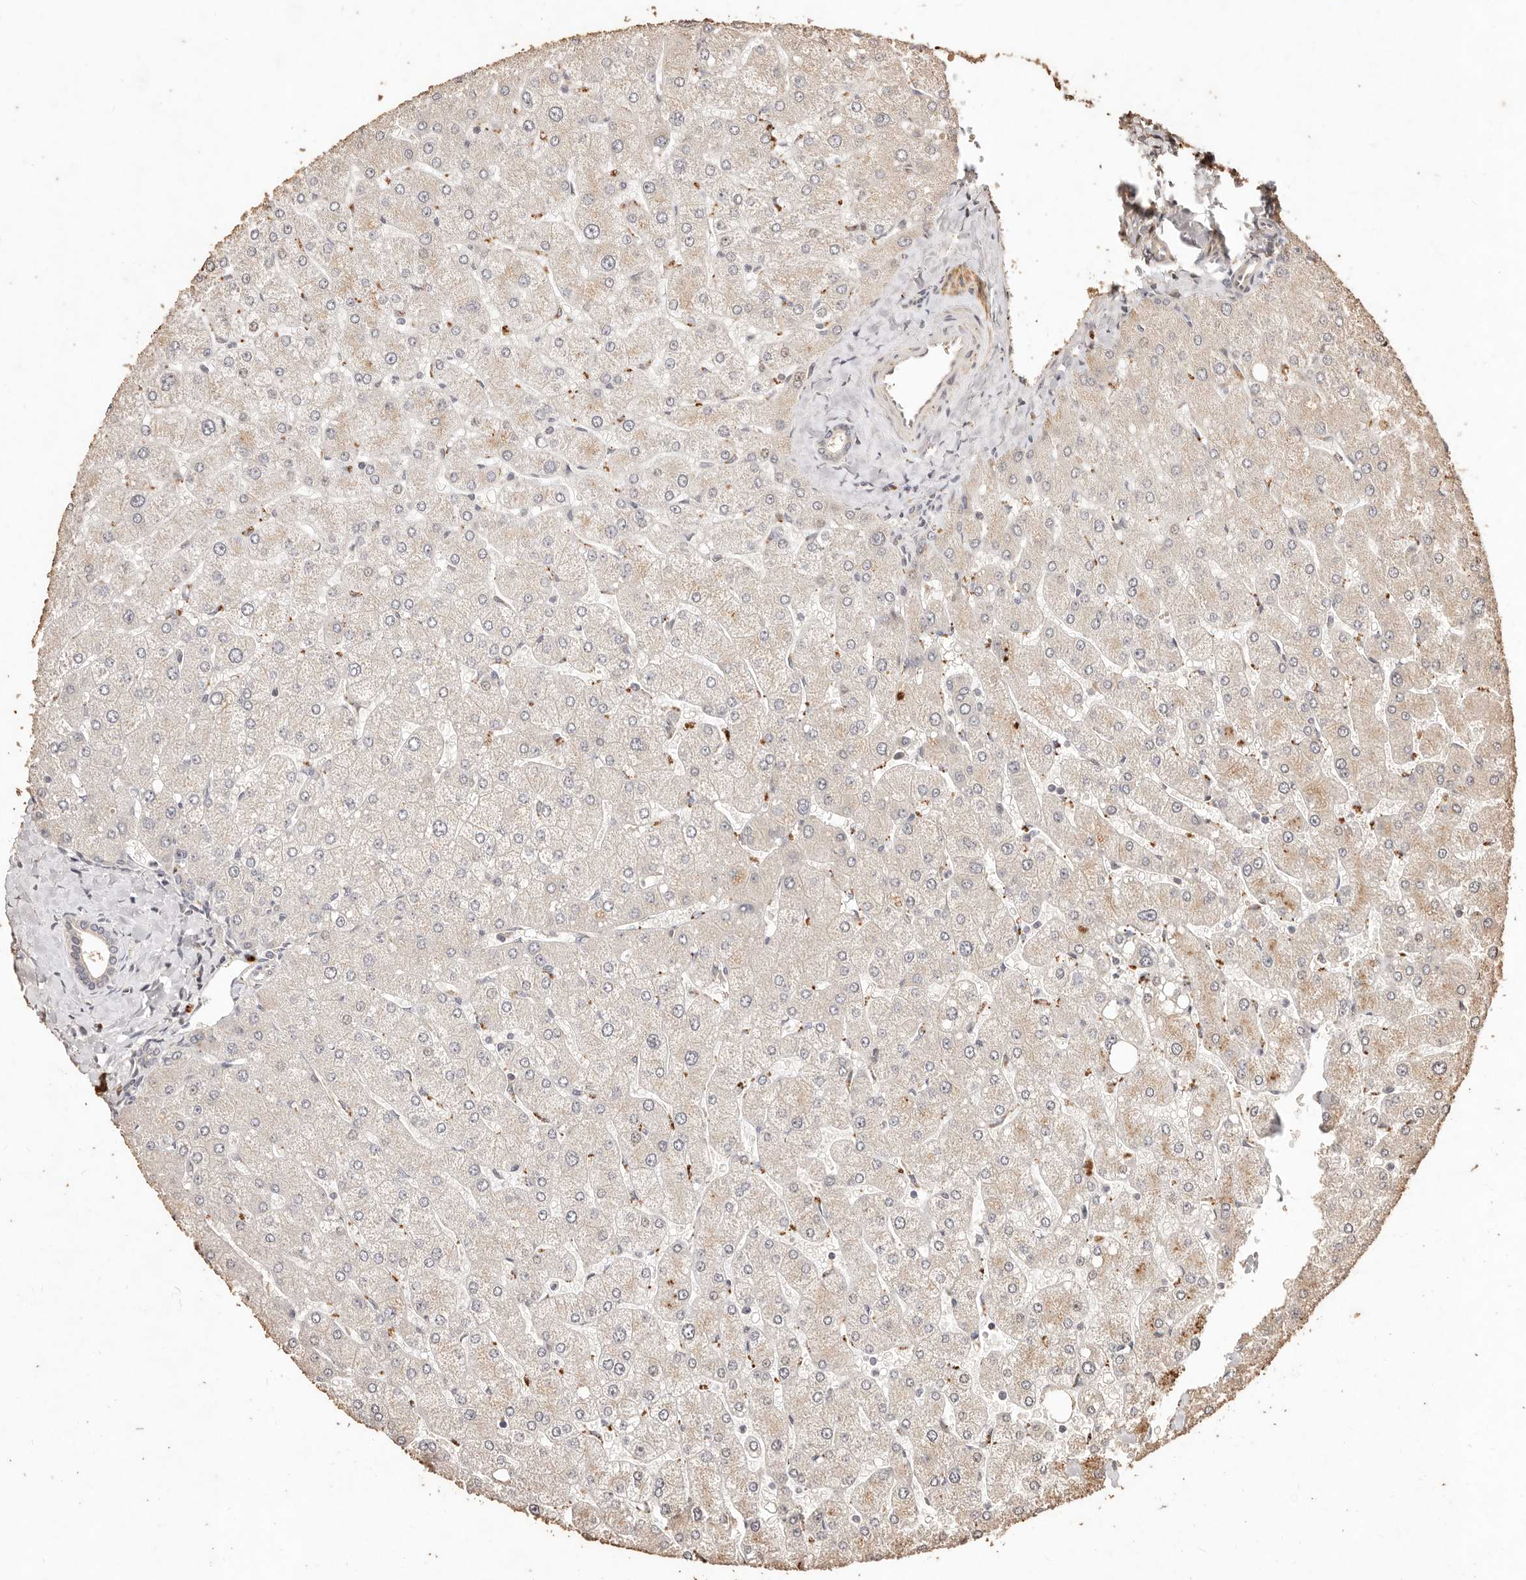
{"staining": {"intensity": "weak", "quantity": "<25%", "location": "cytoplasmic/membranous"}, "tissue": "liver", "cell_type": "Cholangiocytes", "image_type": "normal", "snomed": [{"axis": "morphology", "description": "Normal tissue, NOS"}, {"axis": "topography", "description": "Liver"}], "caption": "Immunohistochemical staining of unremarkable liver demonstrates no significant positivity in cholangiocytes.", "gene": "KIF9", "patient": {"sex": "male", "age": 55}}